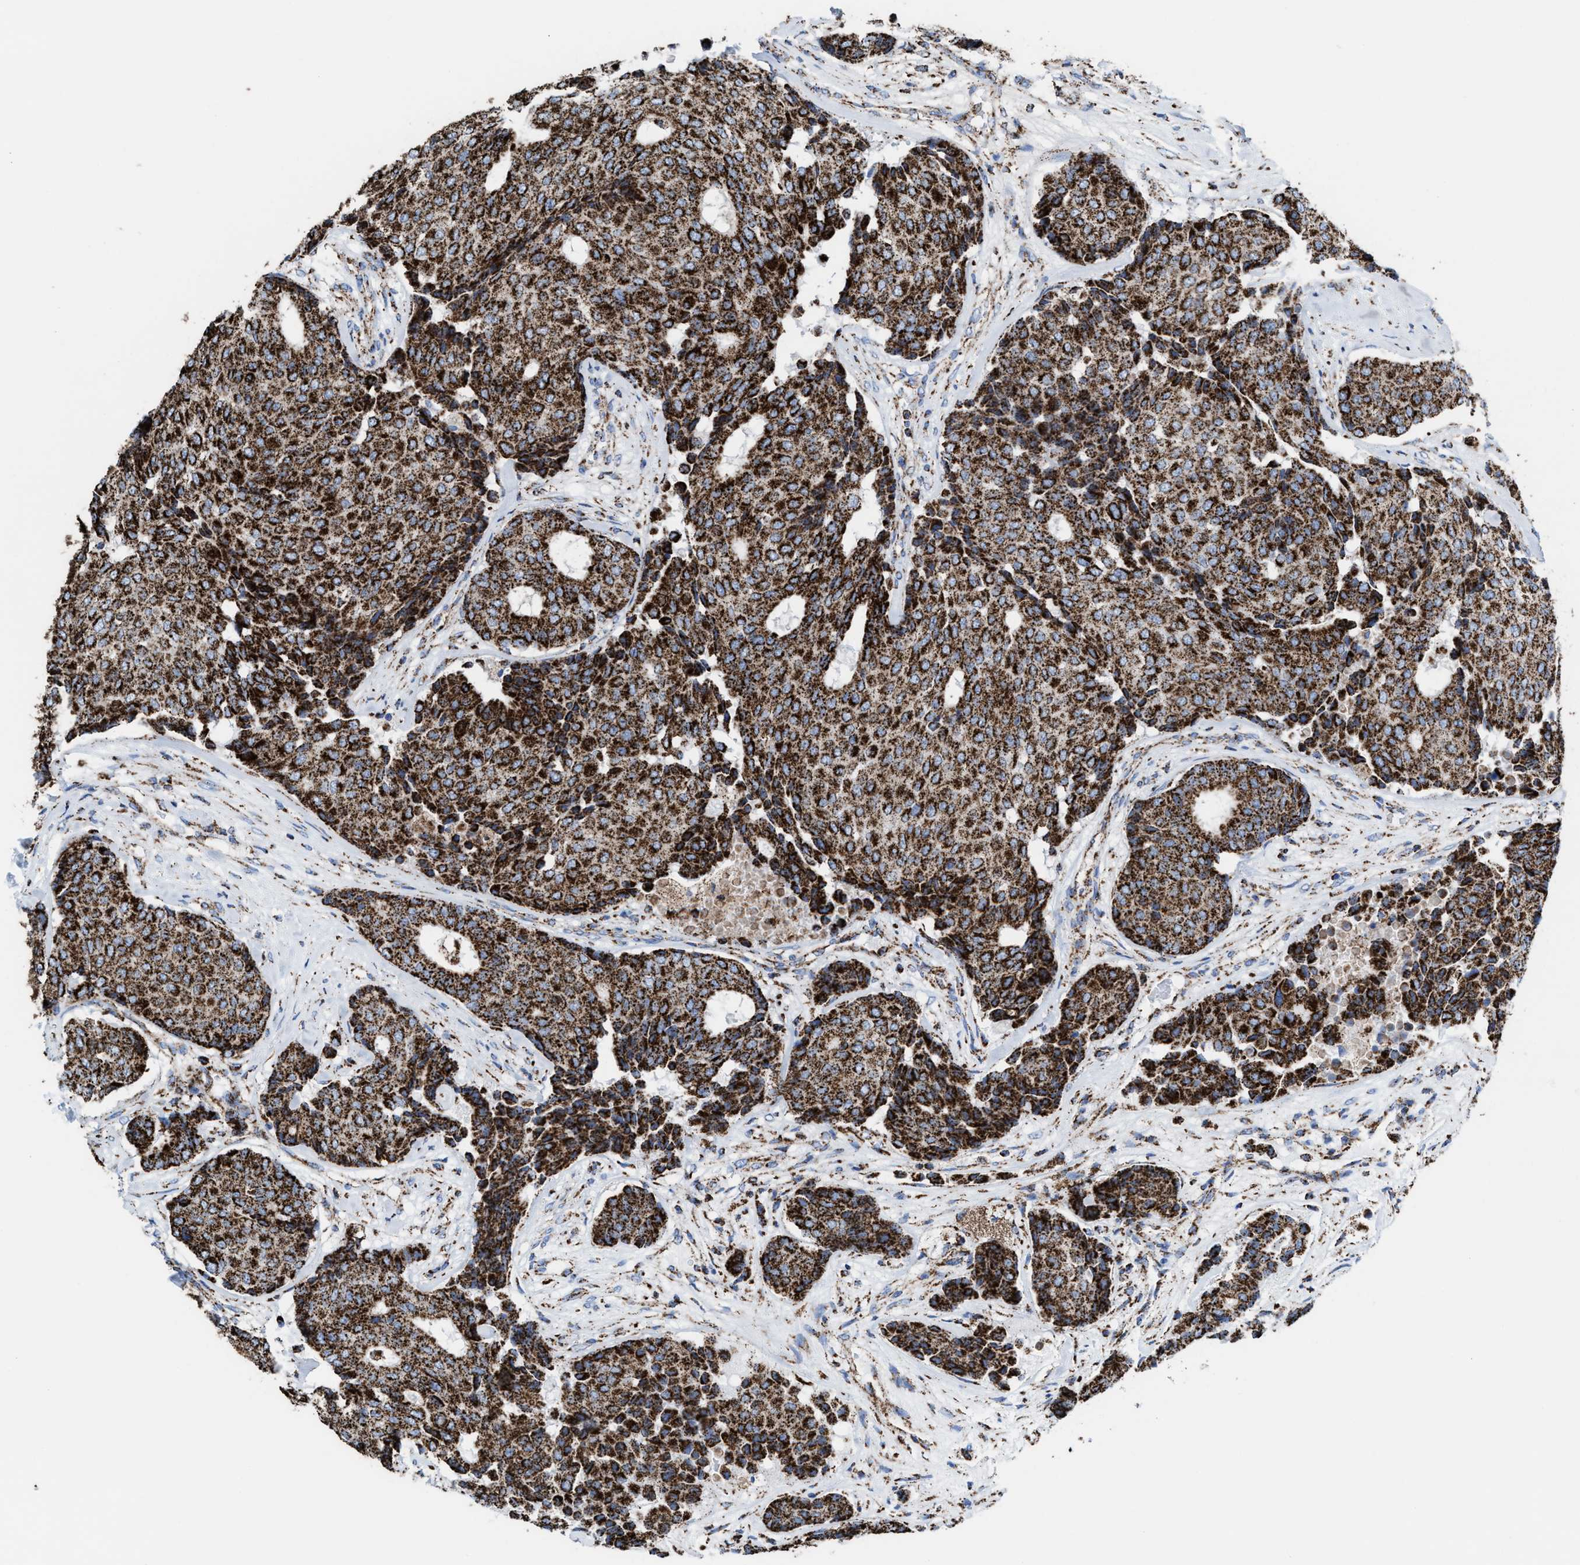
{"staining": {"intensity": "strong", "quantity": ">75%", "location": "cytoplasmic/membranous"}, "tissue": "breast cancer", "cell_type": "Tumor cells", "image_type": "cancer", "snomed": [{"axis": "morphology", "description": "Duct carcinoma"}, {"axis": "topography", "description": "Breast"}], "caption": "High-magnification brightfield microscopy of breast cancer stained with DAB (brown) and counterstained with hematoxylin (blue). tumor cells exhibit strong cytoplasmic/membranous expression is seen in approximately>75% of cells.", "gene": "ECHS1", "patient": {"sex": "female", "age": 75}}